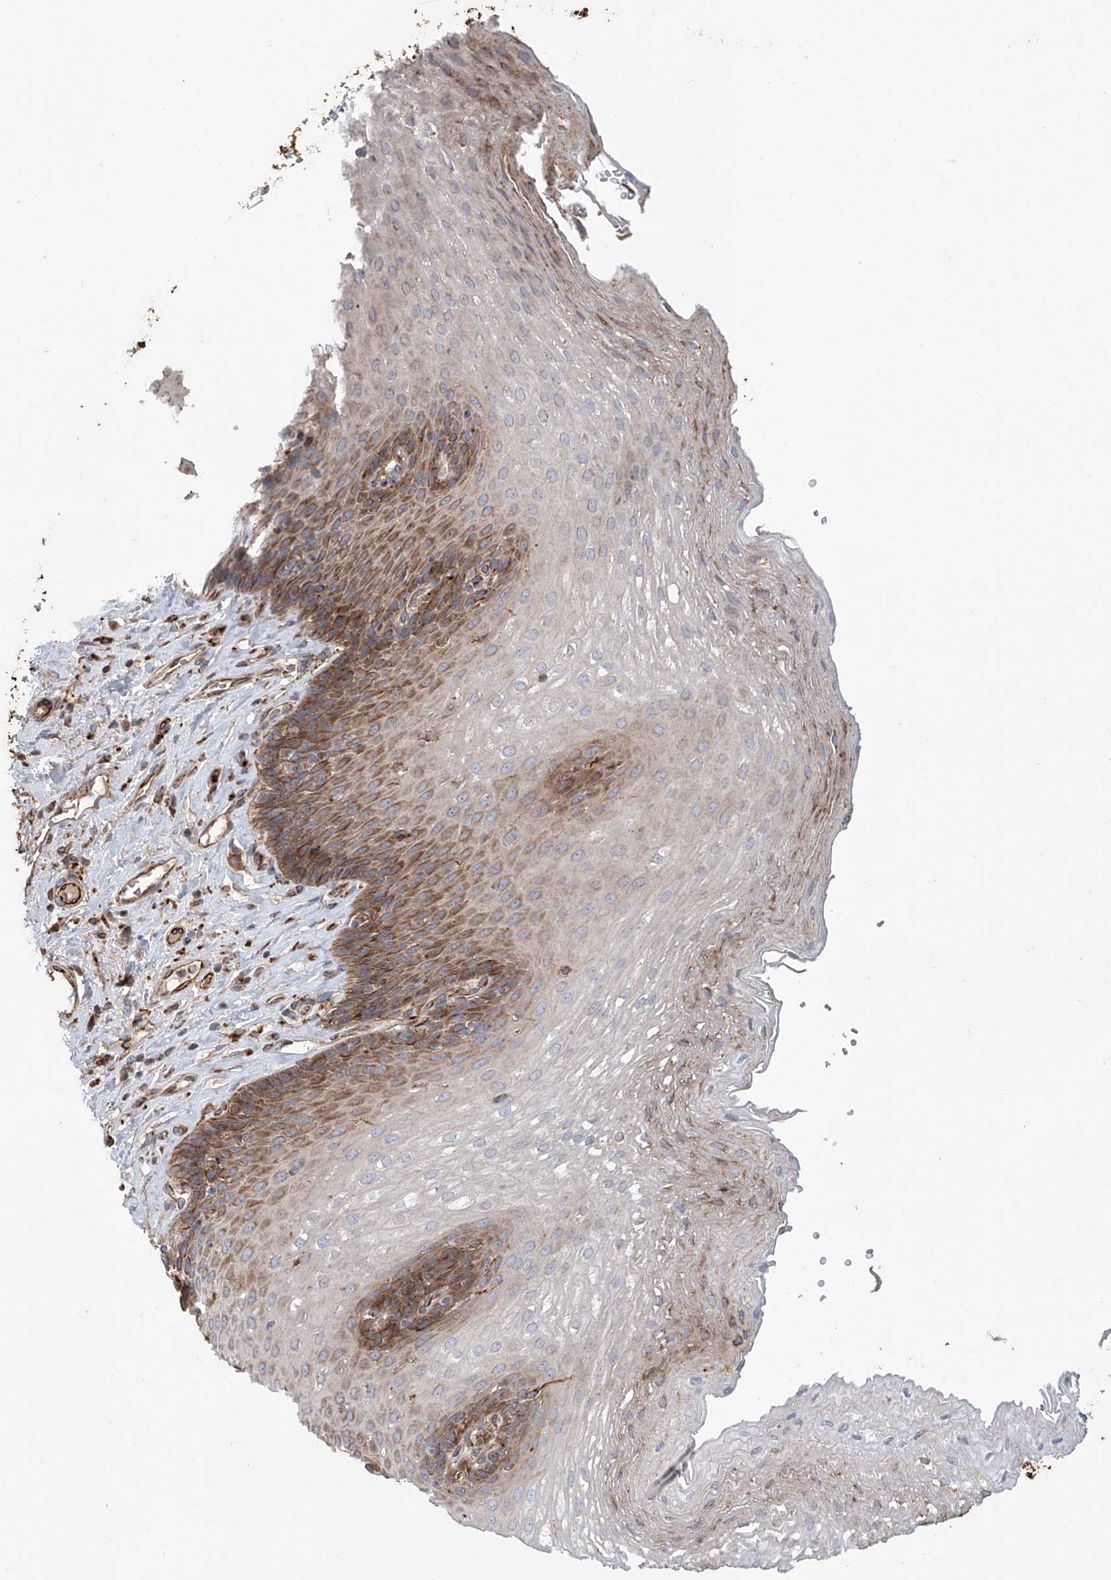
{"staining": {"intensity": "moderate", "quantity": "25%-75%", "location": "cytoplasmic/membranous"}, "tissue": "esophagus", "cell_type": "Squamous epithelial cells", "image_type": "normal", "snomed": [{"axis": "morphology", "description": "Normal tissue, NOS"}, {"axis": "topography", "description": "Esophagus"}], "caption": "The immunohistochemical stain shows moderate cytoplasmic/membranous expression in squamous epithelial cells of unremarkable esophagus. (DAB (3,3'-diaminobenzidine) = brown stain, brightfield microscopy at high magnification).", "gene": "HGSNAT", "patient": {"sex": "female", "age": 66}}